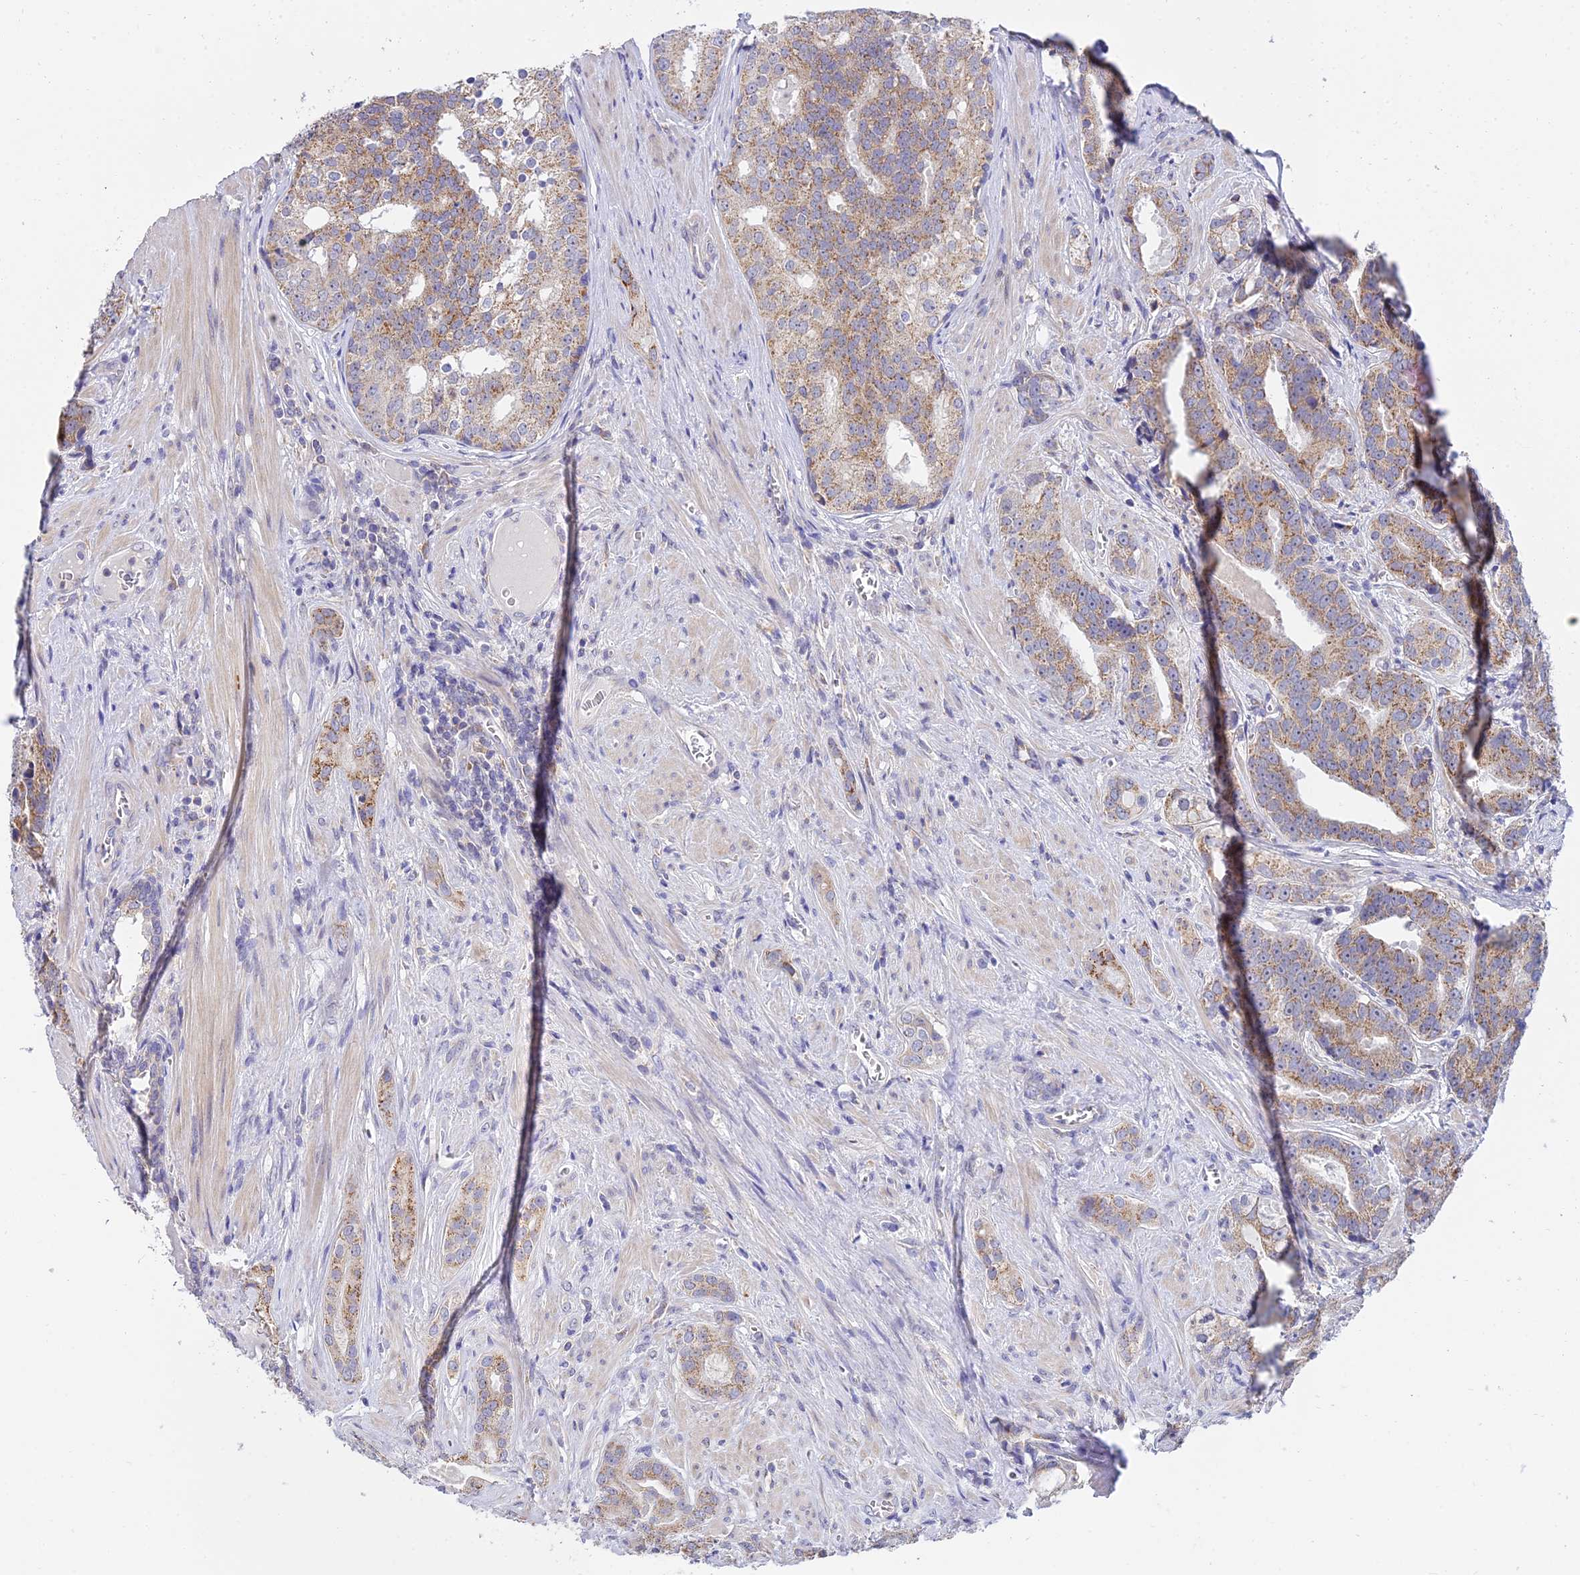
{"staining": {"intensity": "moderate", "quantity": "25%-75%", "location": "cytoplasmic/membranous"}, "tissue": "prostate cancer", "cell_type": "Tumor cells", "image_type": "cancer", "snomed": [{"axis": "morphology", "description": "Adenocarcinoma, High grade"}, {"axis": "topography", "description": "Prostate"}], "caption": "Immunohistochemical staining of human prostate adenocarcinoma (high-grade) demonstrates medium levels of moderate cytoplasmic/membranous protein expression in about 25%-75% of tumor cells.", "gene": "ARL8B", "patient": {"sex": "male", "age": 55}}